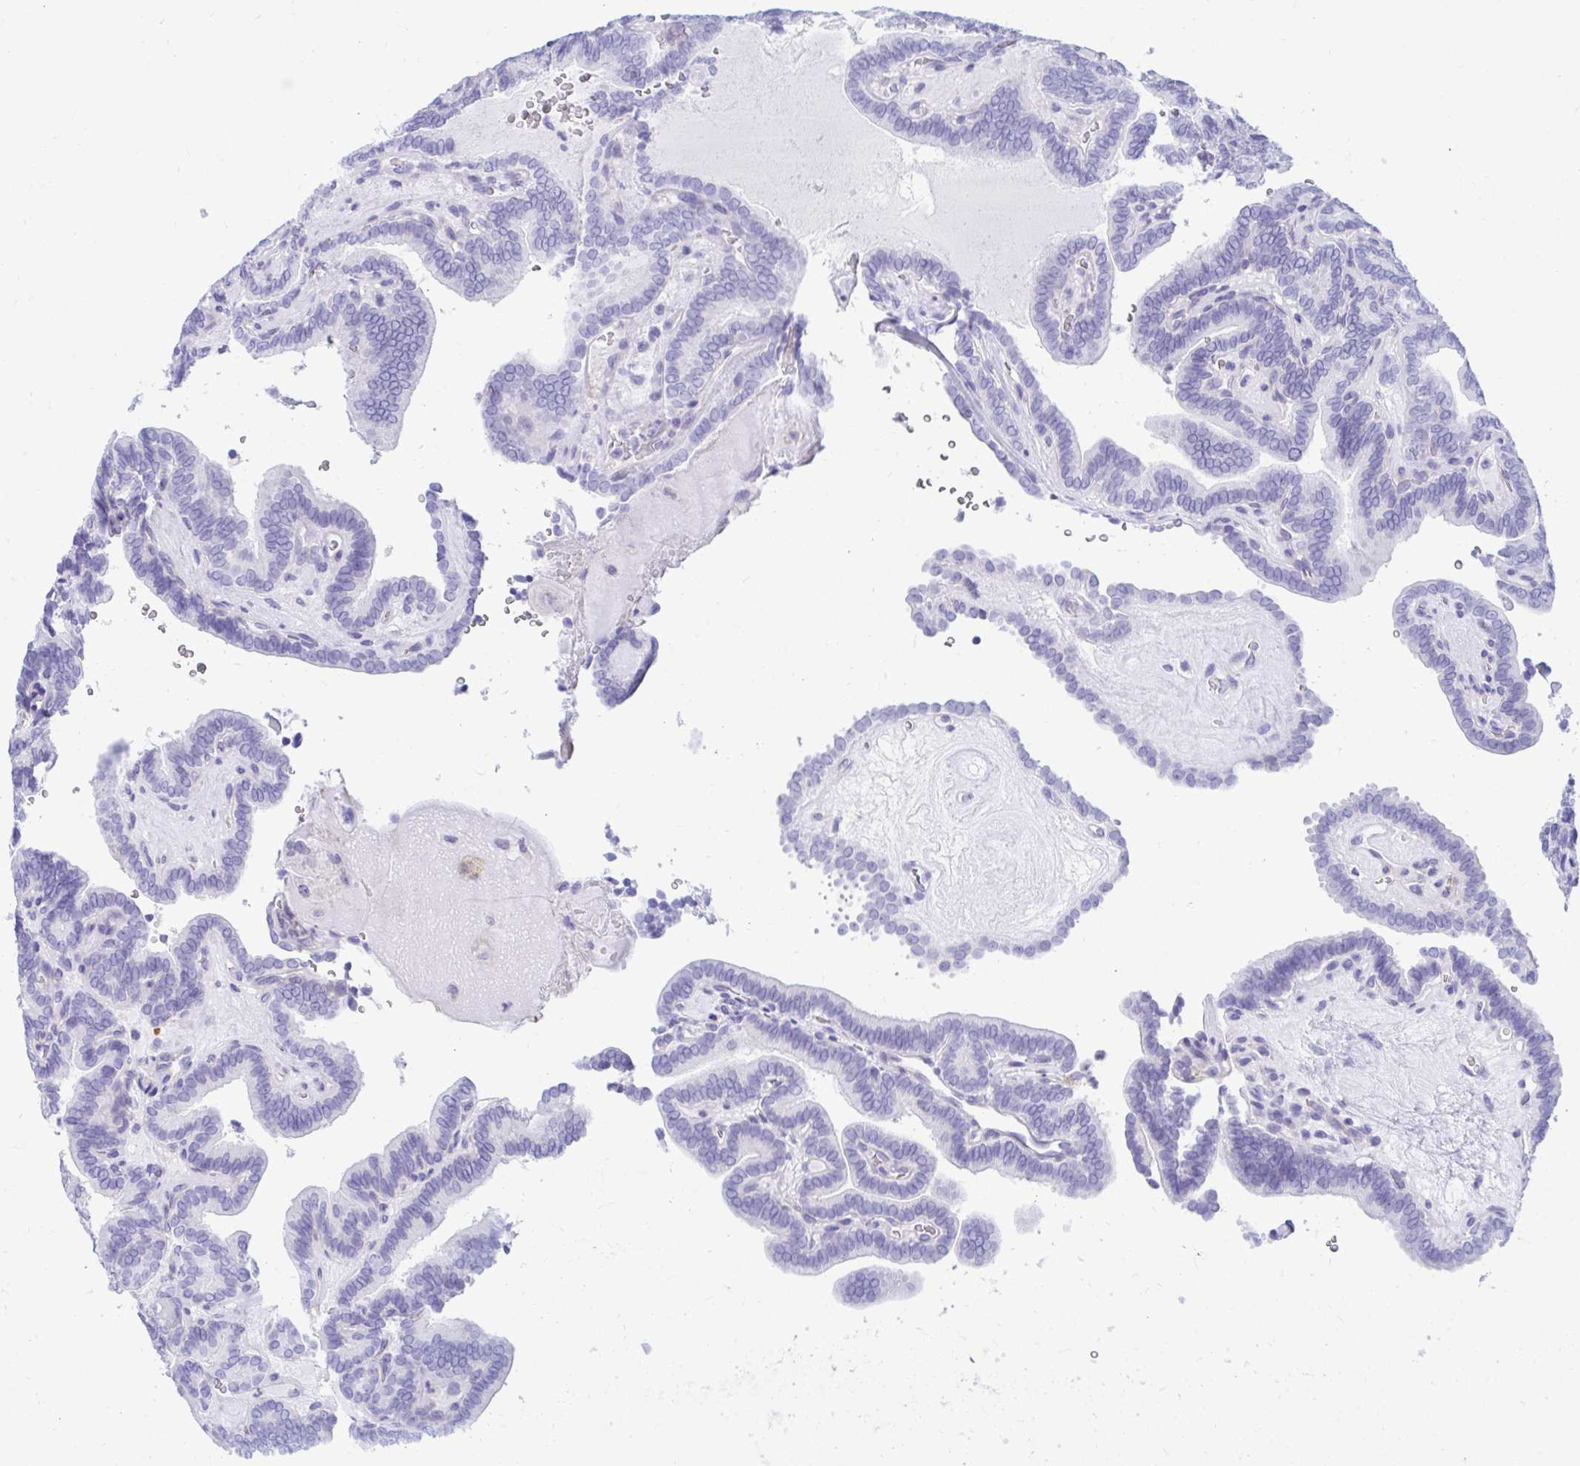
{"staining": {"intensity": "negative", "quantity": "none", "location": "none"}, "tissue": "thyroid cancer", "cell_type": "Tumor cells", "image_type": "cancer", "snomed": [{"axis": "morphology", "description": "Papillary adenocarcinoma, NOS"}, {"axis": "topography", "description": "Thyroid gland"}], "caption": "Tumor cells show no significant protein staining in thyroid papillary adenocarcinoma. (DAB (3,3'-diaminobenzidine) IHC visualized using brightfield microscopy, high magnification).", "gene": "SHISA8", "patient": {"sex": "female", "age": 21}}